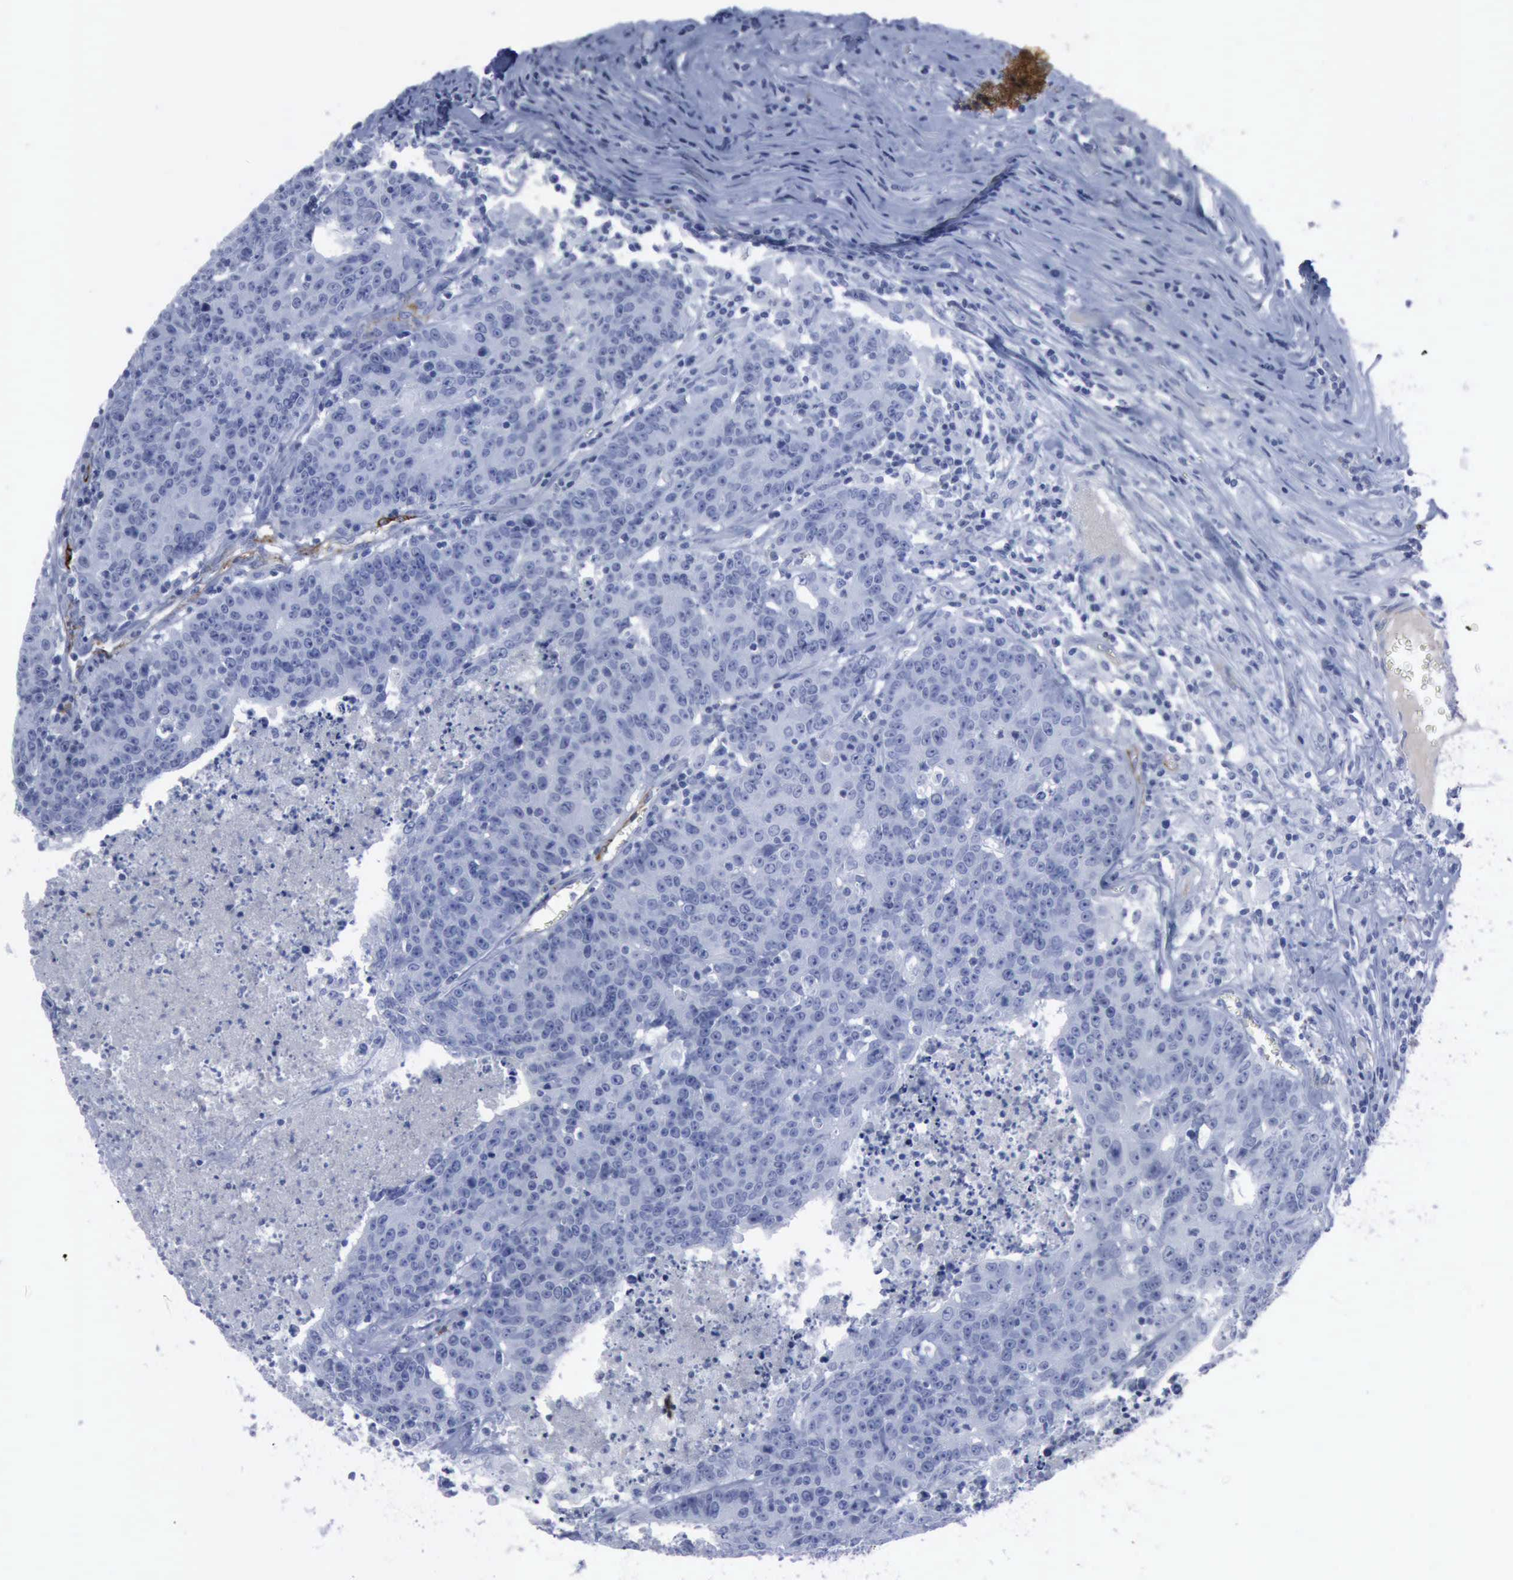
{"staining": {"intensity": "negative", "quantity": "none", "location": "none"}, "tissue": "colorectal cancer", "cell_type": "Tumor cells", "image_type": "cancer", "snomed": [{"axis": "morphology", "description": "Adenocarcinoma, NOS"}, {"axis": "topography", "description": "Colon"}], "caption": "An image of adenocarcinoma (colorectal) stained for a protein shows no brown staining in tumor cells.", "gene": "NGFR", "patient": {"sex": "female", "age": 53}}